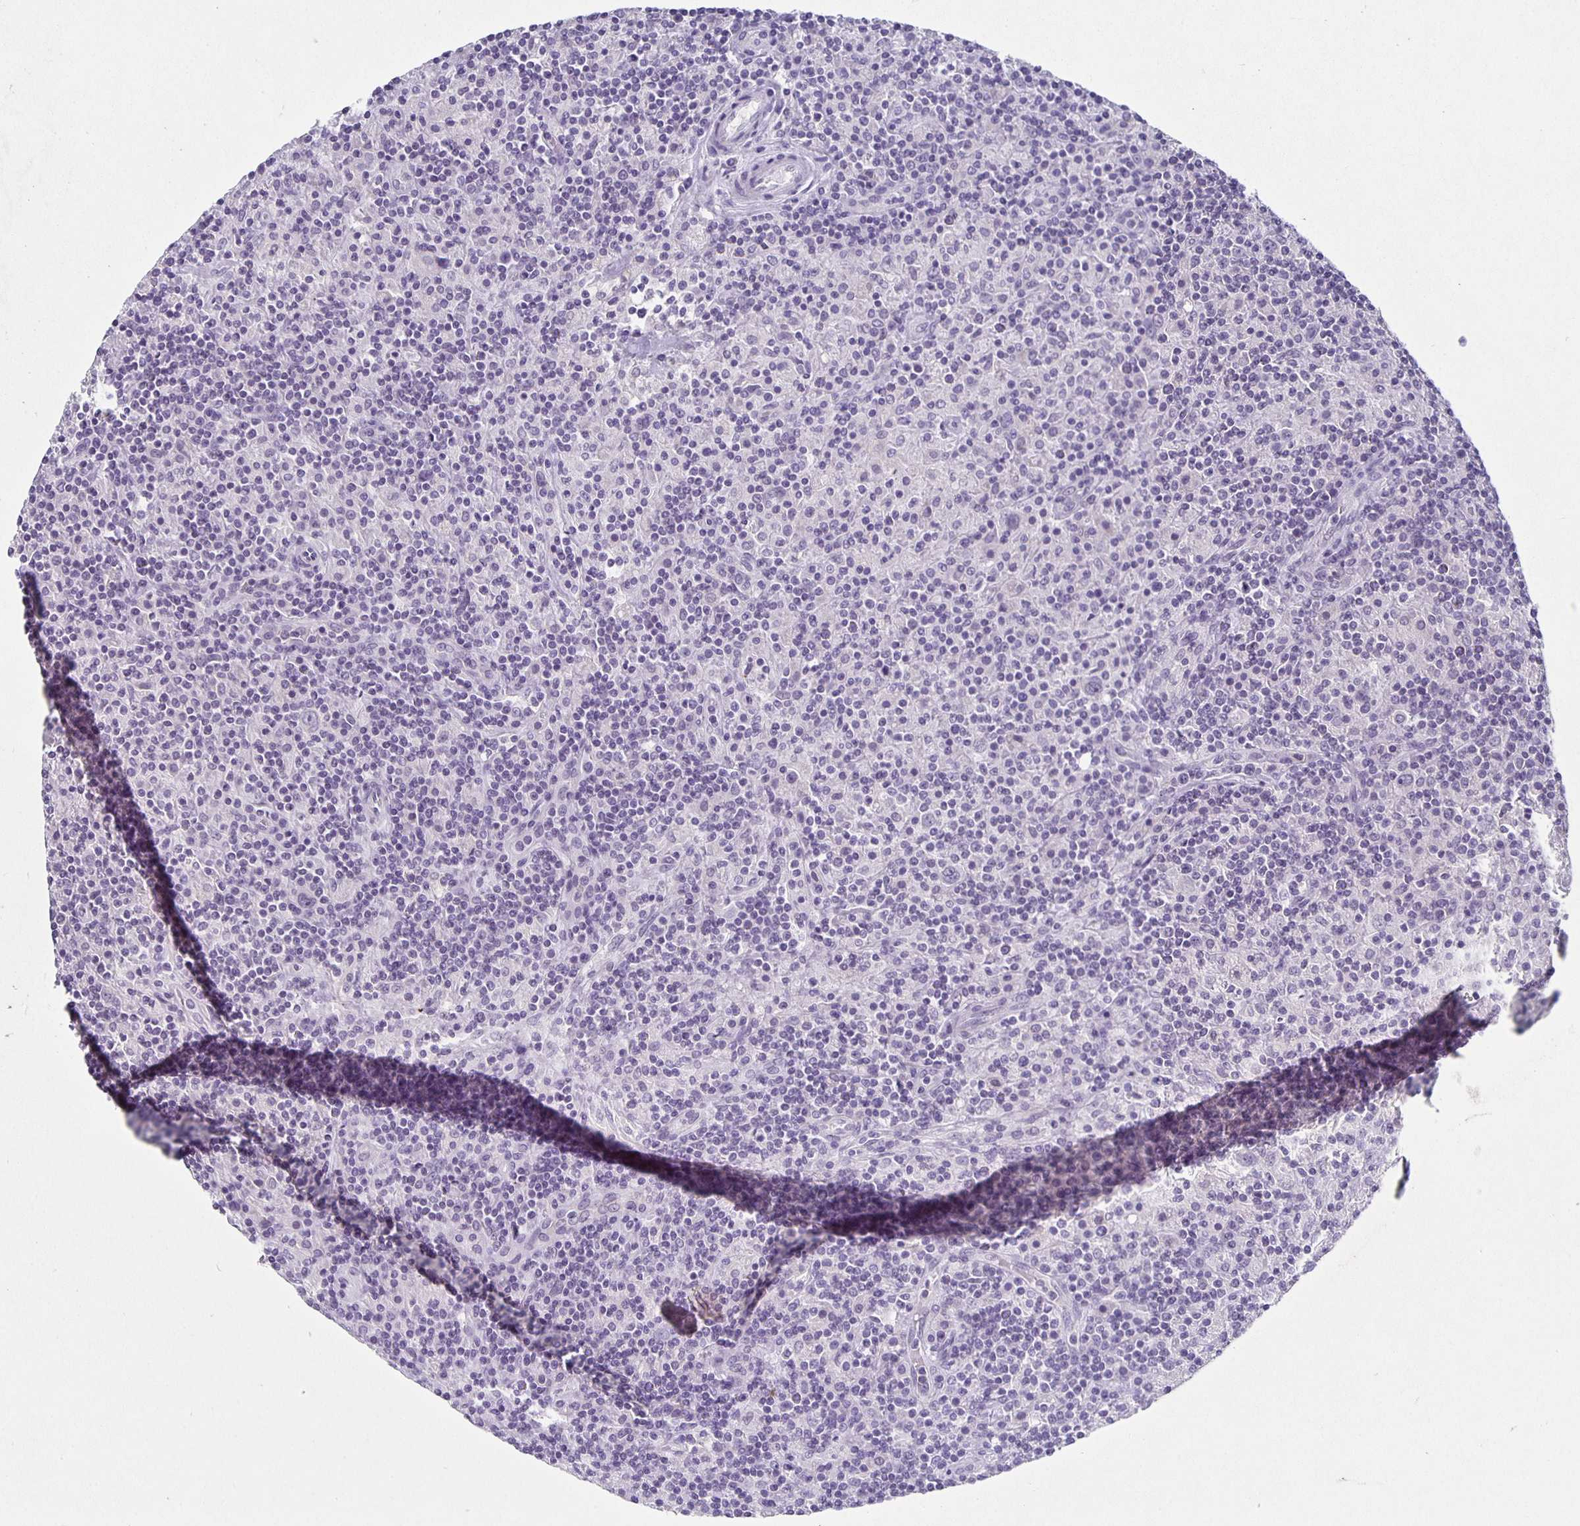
{"staining": {"intensity": "negative", "quantity": "none", "location": "none"}, "tissue": "lymphoma", "cell_type": "Tumor cells", "image_type": "cancer", "snomed": [{"axis": "morphology", "description": "Hodgkin's disease, NOS"}, {"axis": "topography", "description": "Lymph node"}], "caption": "A photomicrograph of Hodgkin's disease stained for a protein exhibits no brown staining in tumor cells. (Brightfield microscopy of DAB immunohistochemistry (IHC) at high magnification).", "gene": "CARNS1", "patient": {"sex": "male", "age": 70}}